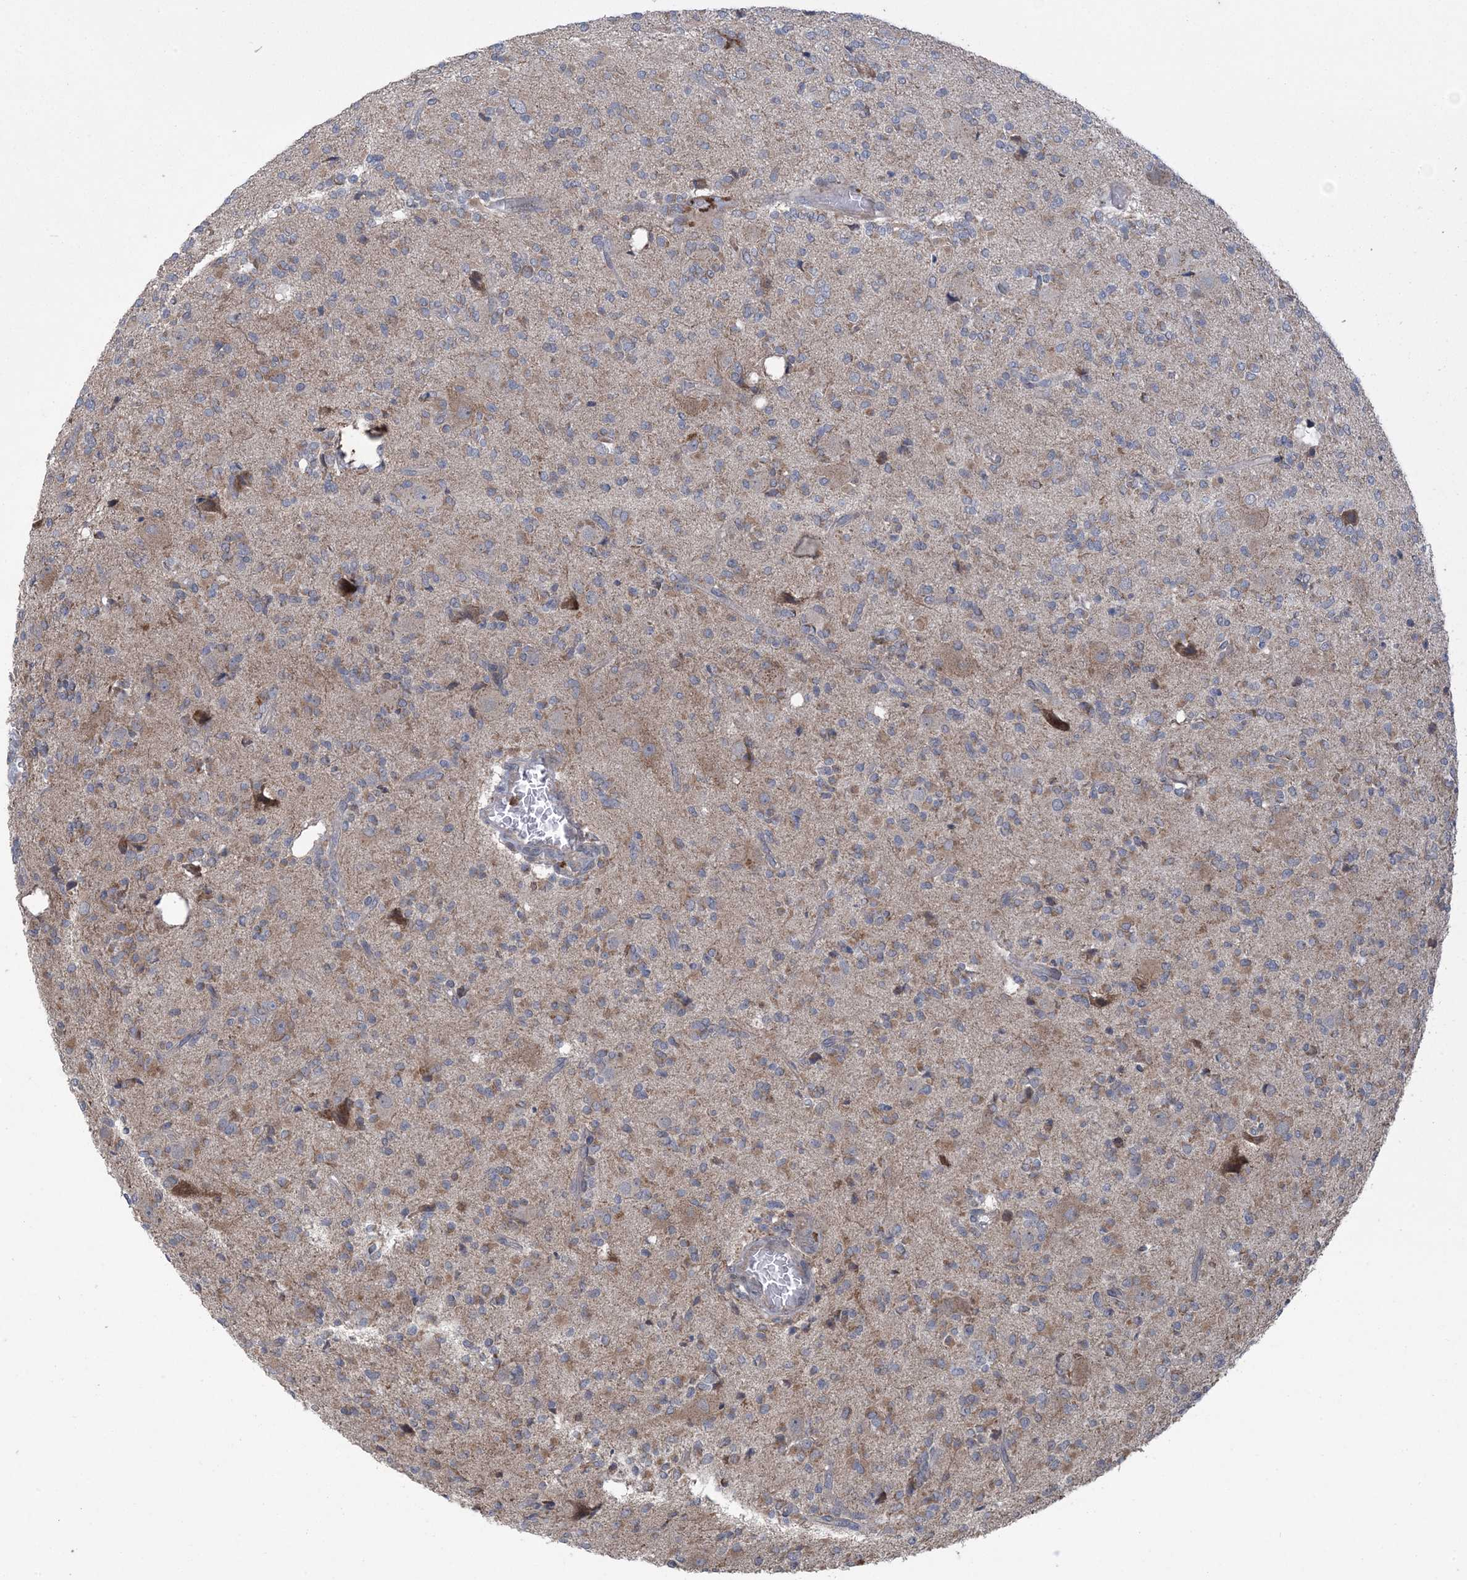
{"staining": {"intensity": "weak", "quantity": "25%-75%", "location": "cytoplasmic/membranous"}, "tissue": "glioma", "cell_type": "Tumor cells", "image_type": "cancer", "snomed": [{"axis": "morphology", "description": "Glioma, malignant, High grade"}, {"axis": "topography", "description": "Brain"}], "caption": "Immunohistochemistry staining of high-grade glioma (malignant), which exhibits low levels of weak cytoplasmic/membranous expression in approximately 25%-75% of tumor cells indicating weak cytoplasmic/membranous protein staining. The staining was performed using DAB (3,3'-diaminobenzidine) (brown) for protein detection and nuclei were counterstained in hematoxylin (blue).", "gene": "MYO9B", "patient": {"sex": "male", "age": 34}}